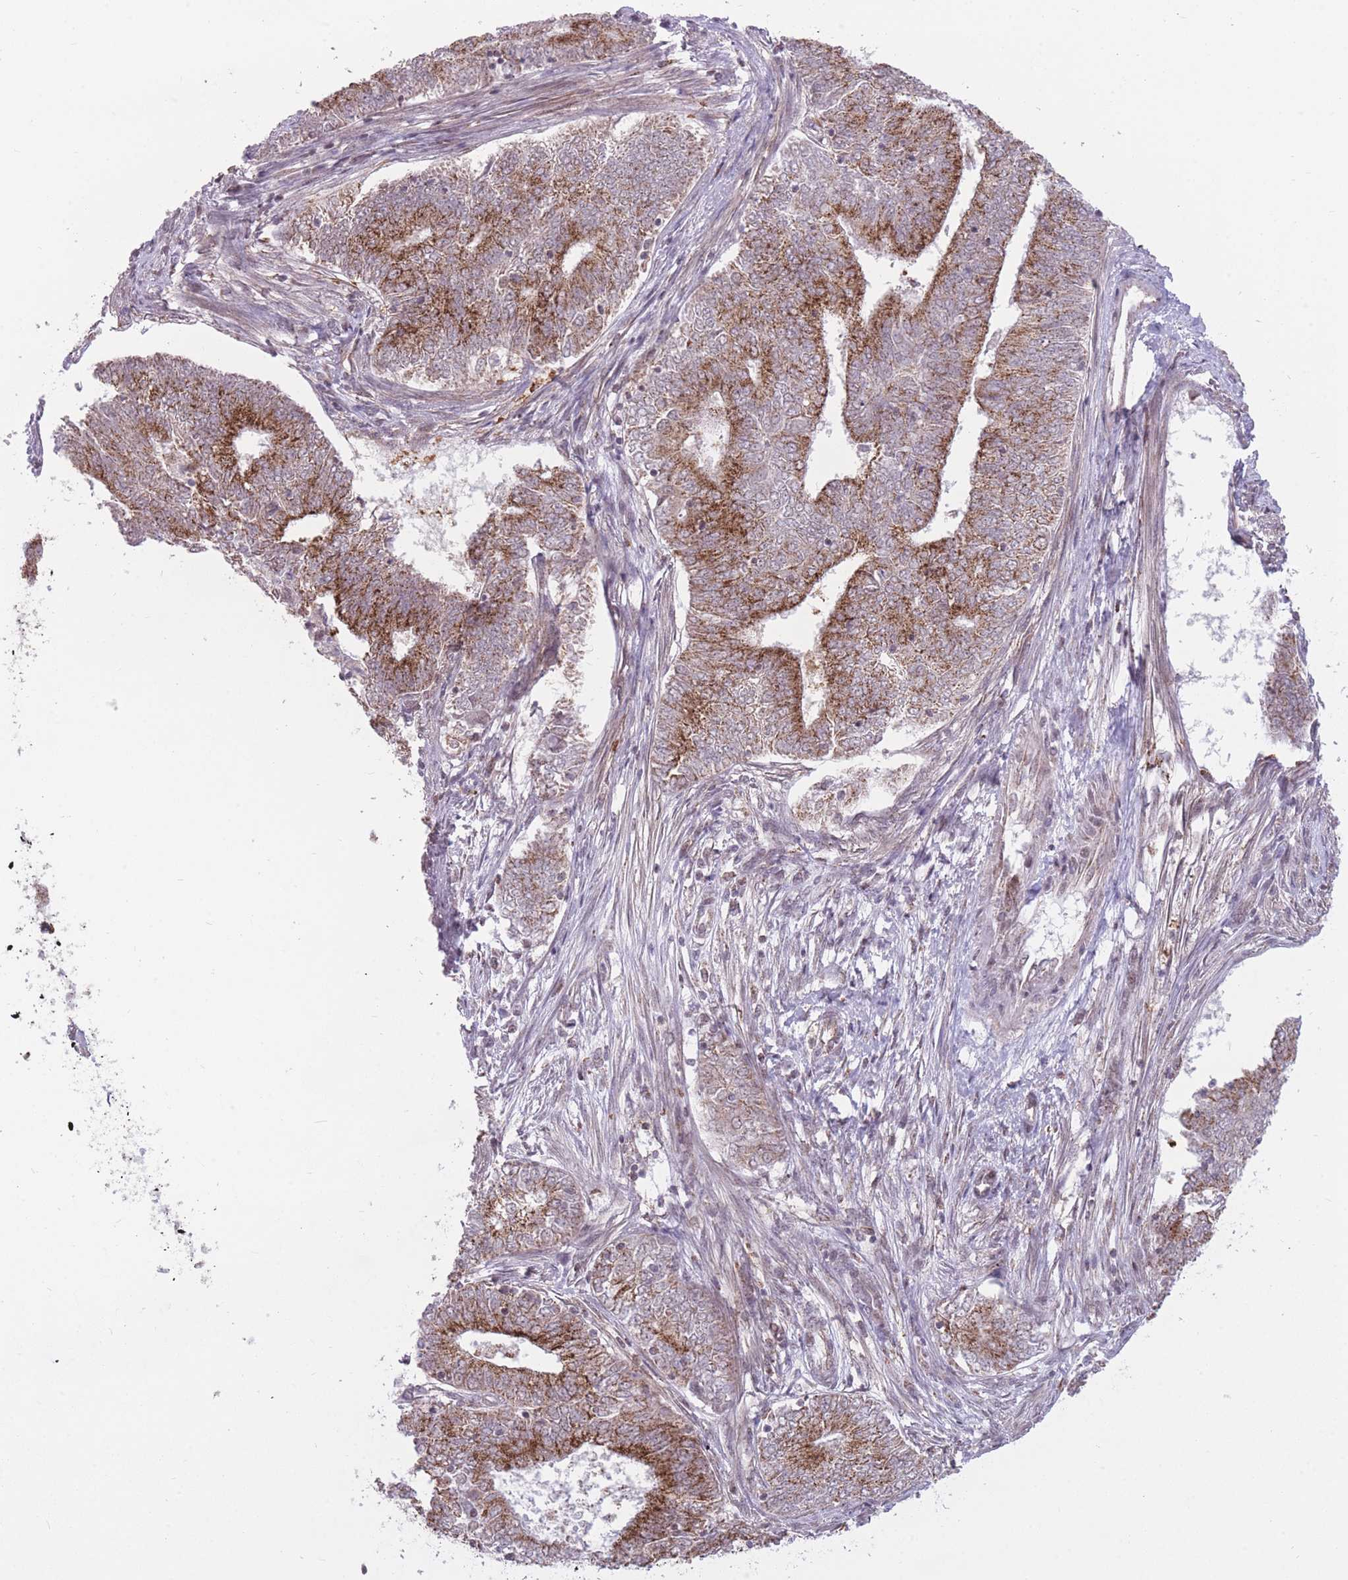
{"staining": {"intensity": "strong", "quantity": ">75%", "location": "cytoplasmic/membranous"}, "tissue": "endometrial cancer", "cell_type": "Tumor cells", "image_type": "cancer", "snomed": [{"axis": "morphology", "description": "Adenocarcinoma, NOS"}, {"axis": "topography", "description": "Endometrium"}], "caption": "High-magnification brightfield microscopy of endometrial cancer stained with DAB (3,3'-diaminobenzidine) (brown) and counterstained with hematoxylin (blue). tumor cells exhibit strong cytoplasmic/membranous expression is appreciated in approximately>75% of cells.", "gene": "DPYSL4", "patient": {"sex": "female", "age": 62}}